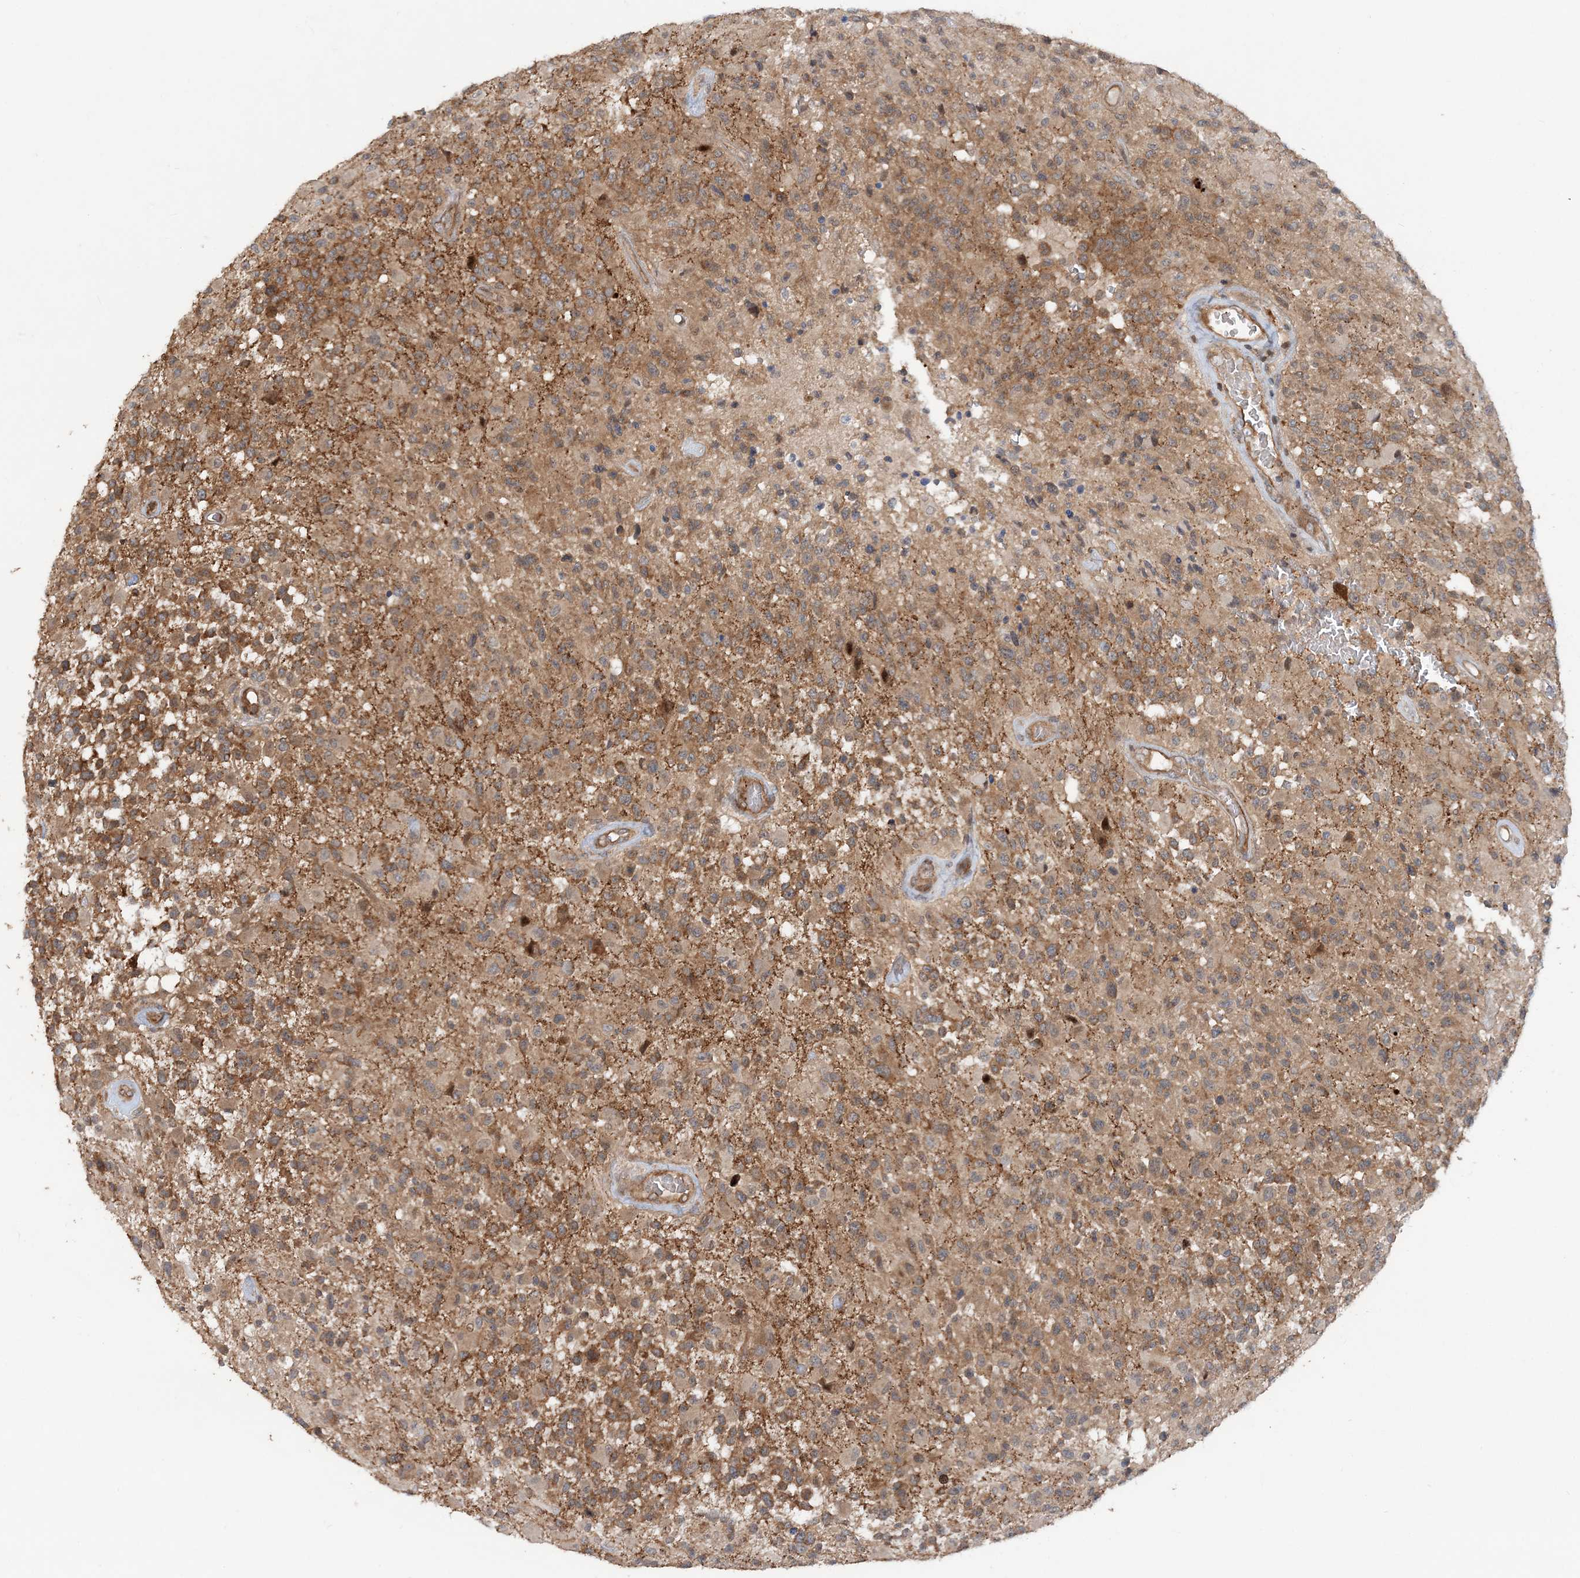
{"staining": {"intensity": "moderate", "quantity": ">75%", "location": "cytoplasmic/membranous"}, "tissue": "glioma", "cell_type": "Tumor cells", "image_type": "cancer", "snomed": [{"axis": "morphology", "description": "Glioma, malignant, High grade"}, {"axis": "morphology", "description": "Glioblastoma, NOS"}, {"axis": "topography", "description": "Brain"}], "caption": "A histopathology image of glioblastoma stained for a protein shows moderate cytoplasmic/membranous brown staining in tumor cells.", "gene": "GEMIN5", "patient": {"sex": "male", "age": 60}}